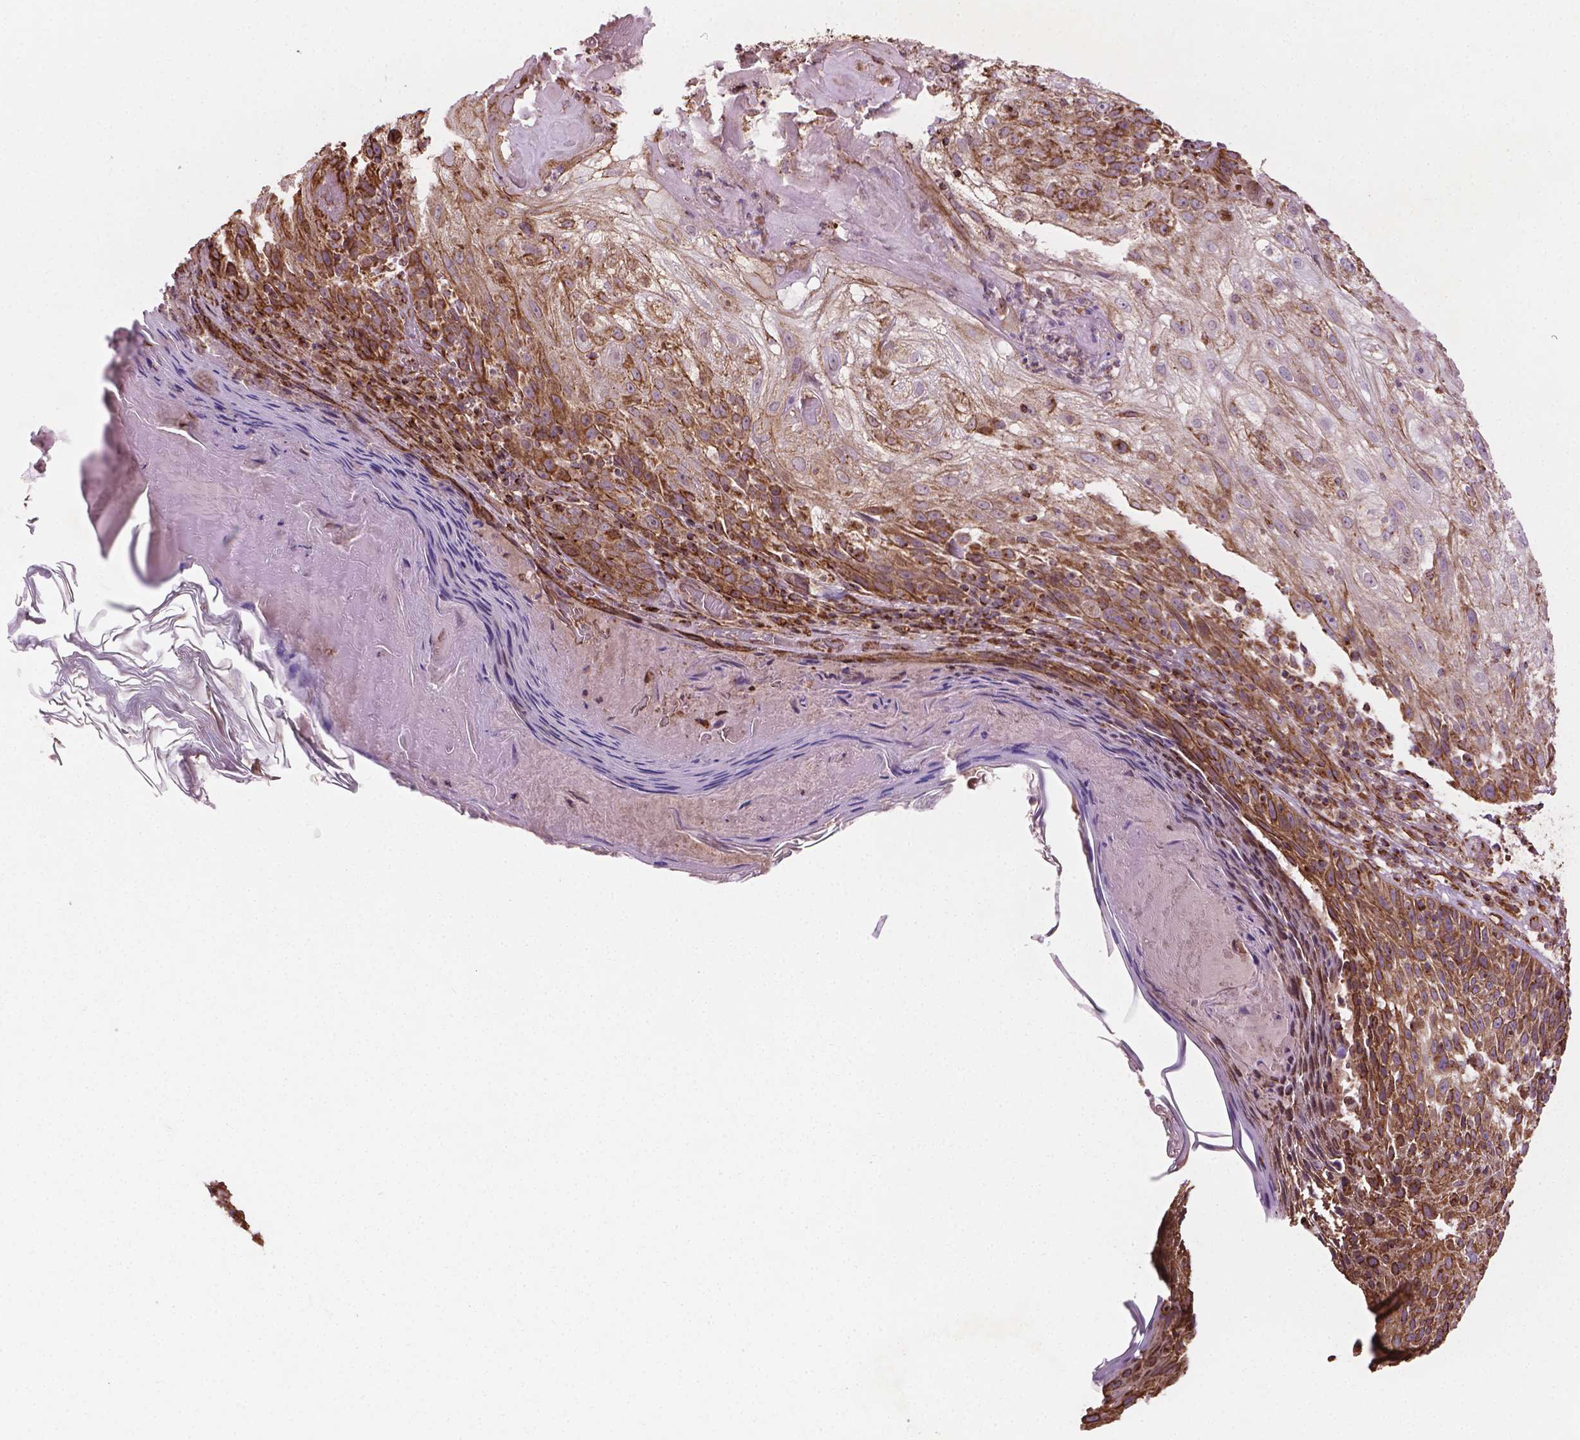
{"staining": {"intensity": "weak", "quantity": ">75%", "location": "cytoplasmic/membranous"}, "tissue": "skin cancer", "cell_type": "Tumor cells", "image_type": "cancer", "snomed": [{"axis": "morphology", "description": "Normal tissue, NOS"}, {"axis": "morphology", "description": "Squamous cell carcinoma, NOS"}, {"axis": "topography", "description": "Skin"}], "caption": "Human skin squamous cell carcinoma stained with a protein marker displays weak staining in tumor cells.", "gene": "HS3ST3A1", "patient": {"sex": "female", "age": 83}}